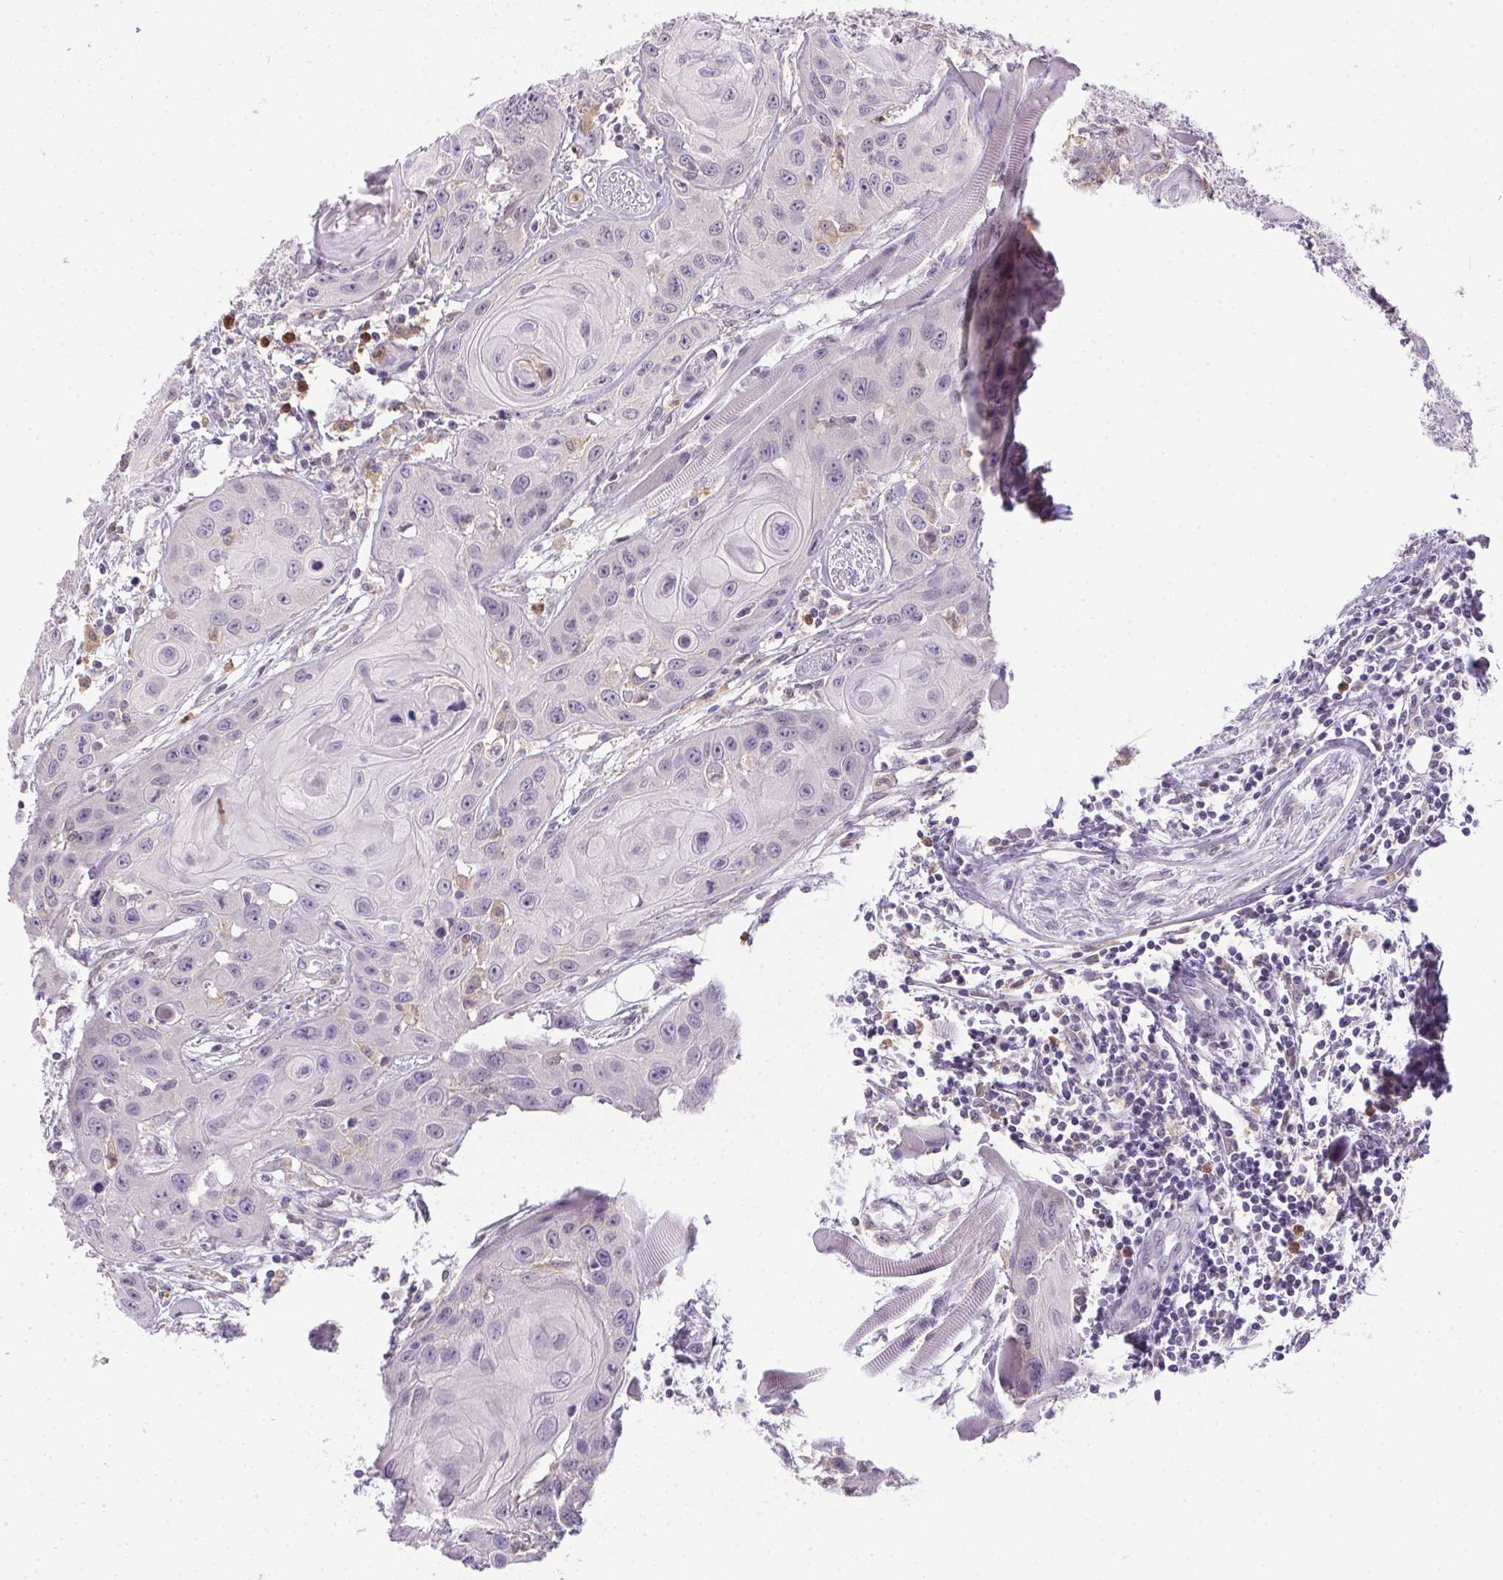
{"staining": {"intensity": "negative", "quantity": "none", "location": "none"}, "tissue": "head and neck cancer", "cell_type": "Tumor cells", "image_type": "cancer", "snomed": [{"axis": "morphology", "description": "Squamous cell carcinoma, NOS"}, {"axis": "topography", "description": "Oral tissue"}, {"axis": "topography", "description": "Head-Neck"}], "caption": "Head and neck squamous cell carcinoma was stained to show a protein in brown. There is no significant expression in tumor cells.", "gene": "DNAJC5G", "patient": {"sex": "male", "age": 58}}